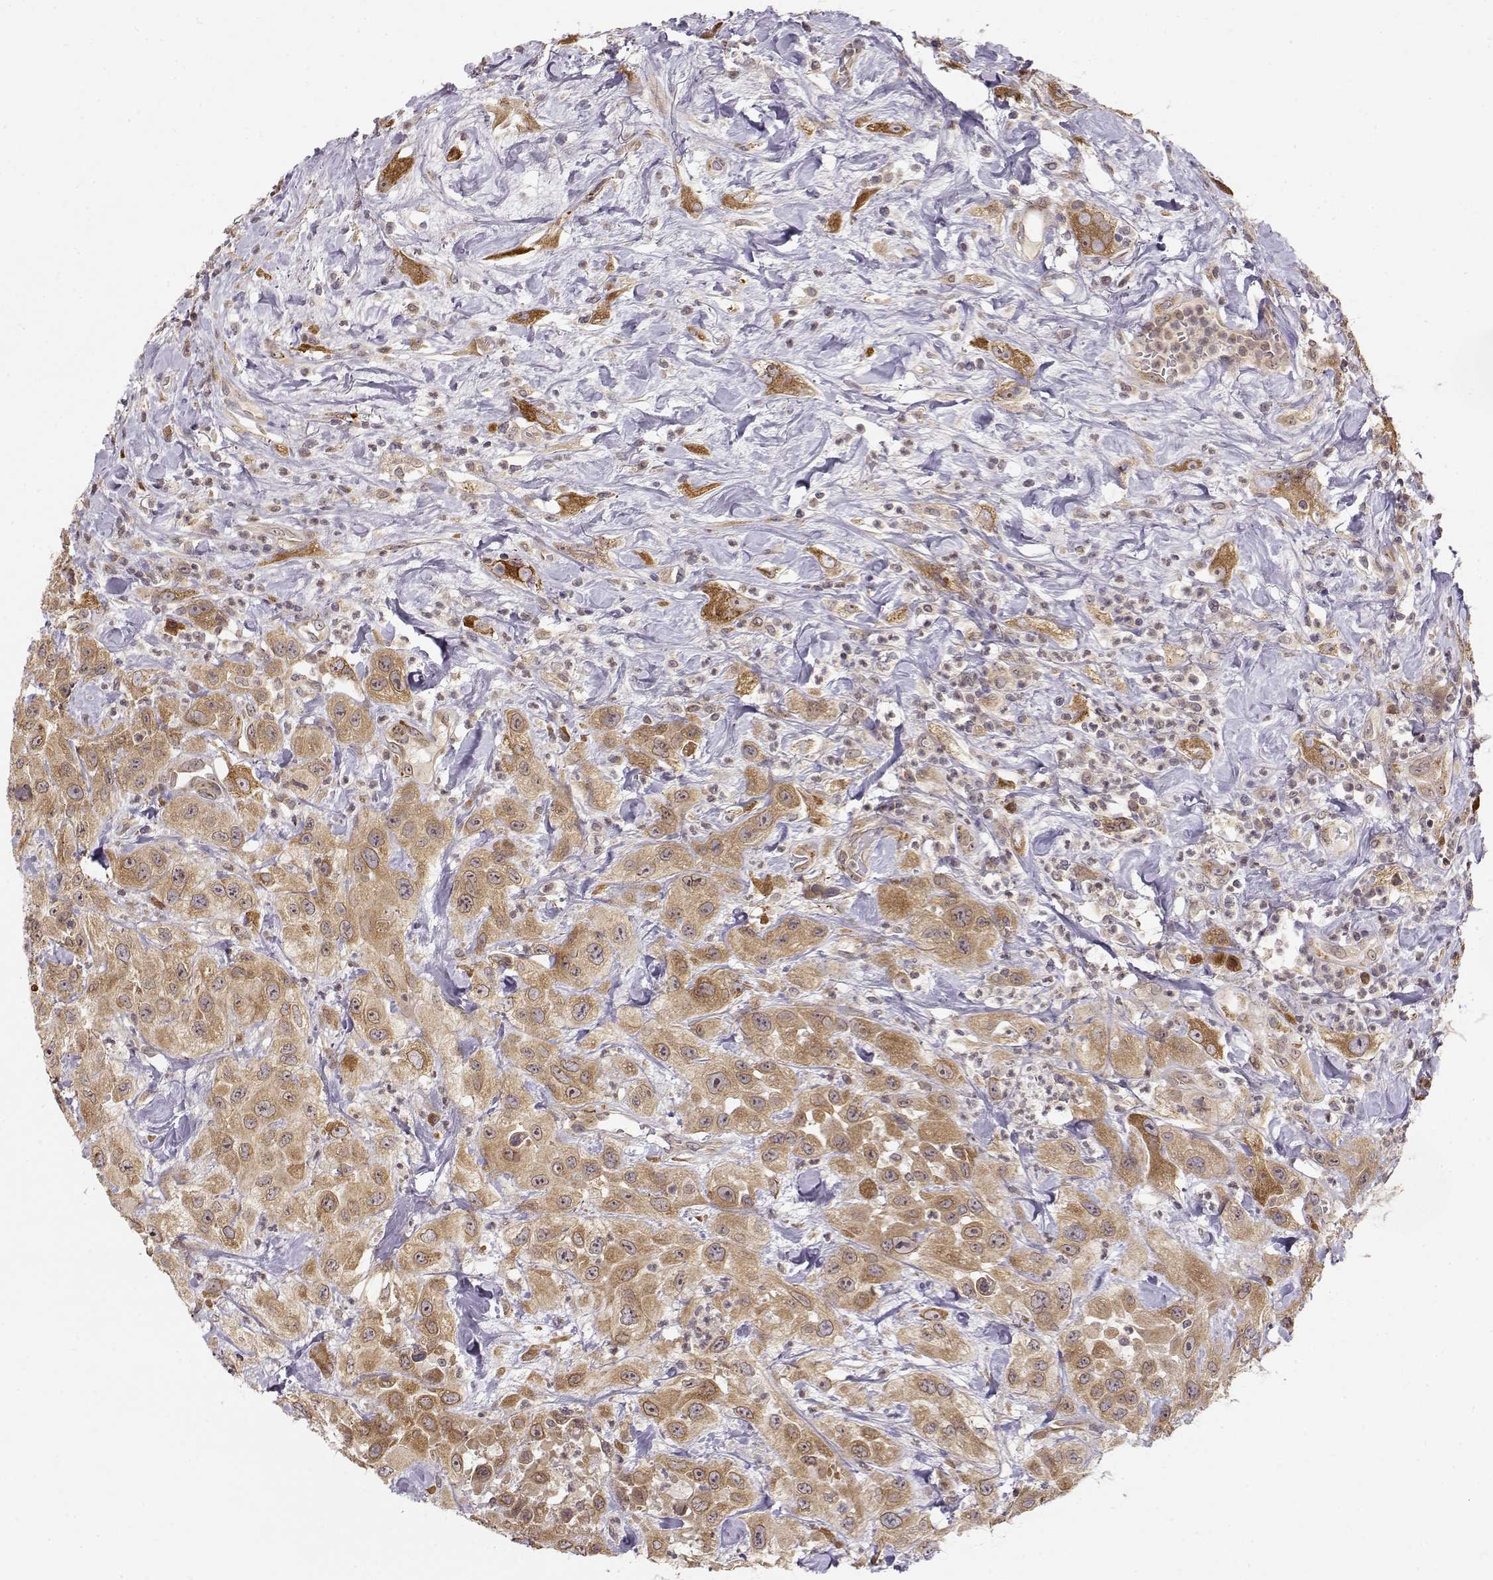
{"staining": {"intensity": "moderate", "quantity": ">75%", "location": "cytoplasmic/membranous"}, "tissue": "urothelial cancer", "cell_type": "Tumor cells", "image_type": "cancer", "snomed": [{"axis": "morphology", "description": "Urothelial carcinoma, High grade"}, {"axis": "topography", "description": "Urinary bladder"}], "caption": "About >75% of tumor cells in human urothelial carcinoma (high-grade) show moderate cytoplasmic/membranous protein positivity as visualized by brown immunohistochemical staining.", "gene": "ERGIC2", "patient": {"sex": "male", "age": 79}}